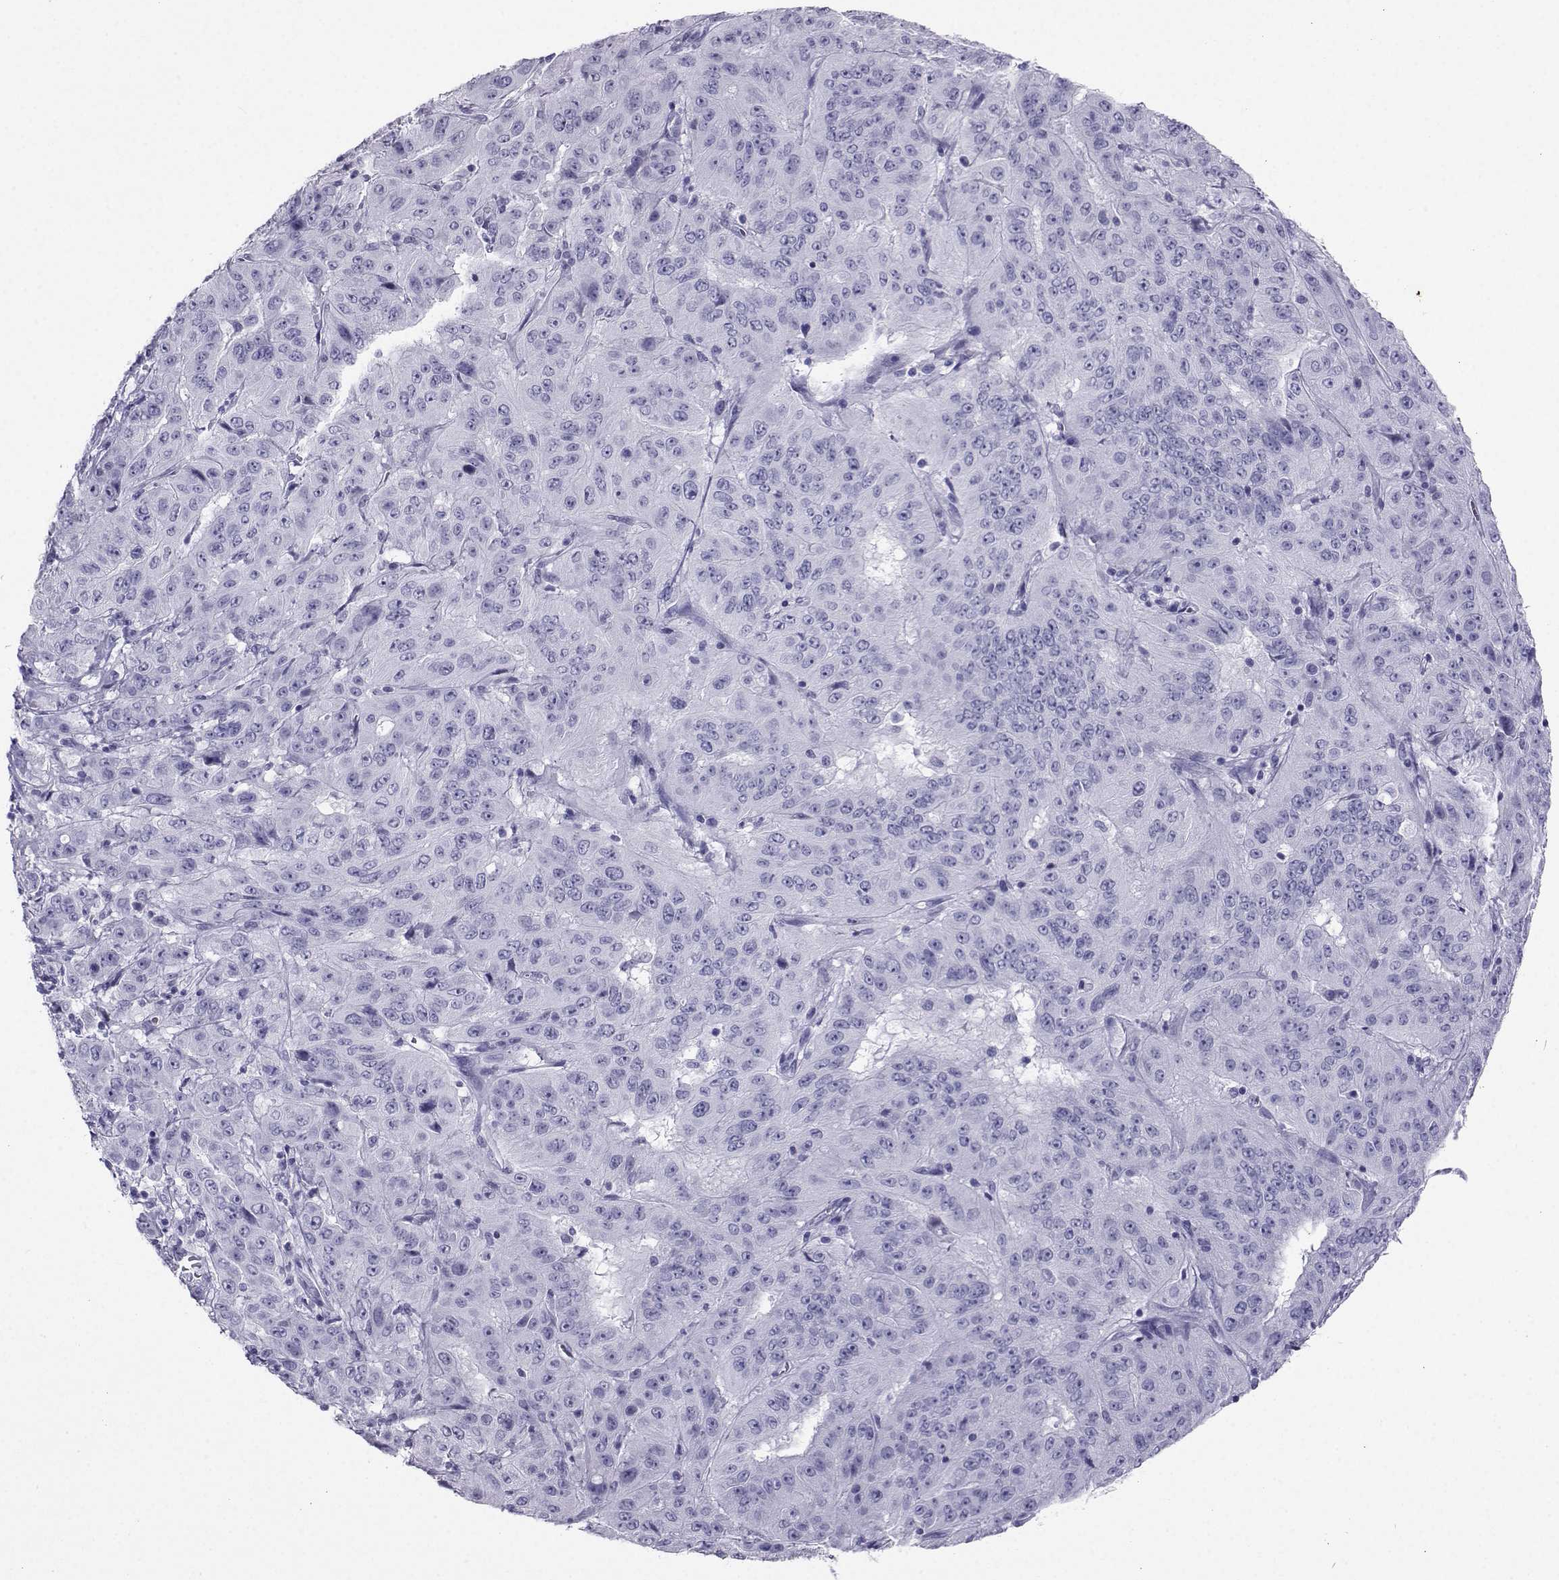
{"staining": {"intensity": "negative", "quantity": "none", "location": "none"}, "tissue": "pancreatic cancer", "cell_type": "Tumor cells", "image_type": "cancer", "snomed": [{"axis": "morphology", "description": "Adenocarcinoma, NOS"}, {"axis": "topography", "description": "Pancreas"}], "caption": "Pancreatic cancer was stained to show a protein in brown. There is no significant expression in tumor cells.", "gene": "SST", "patient": {"sex": "male", "age": 63}}